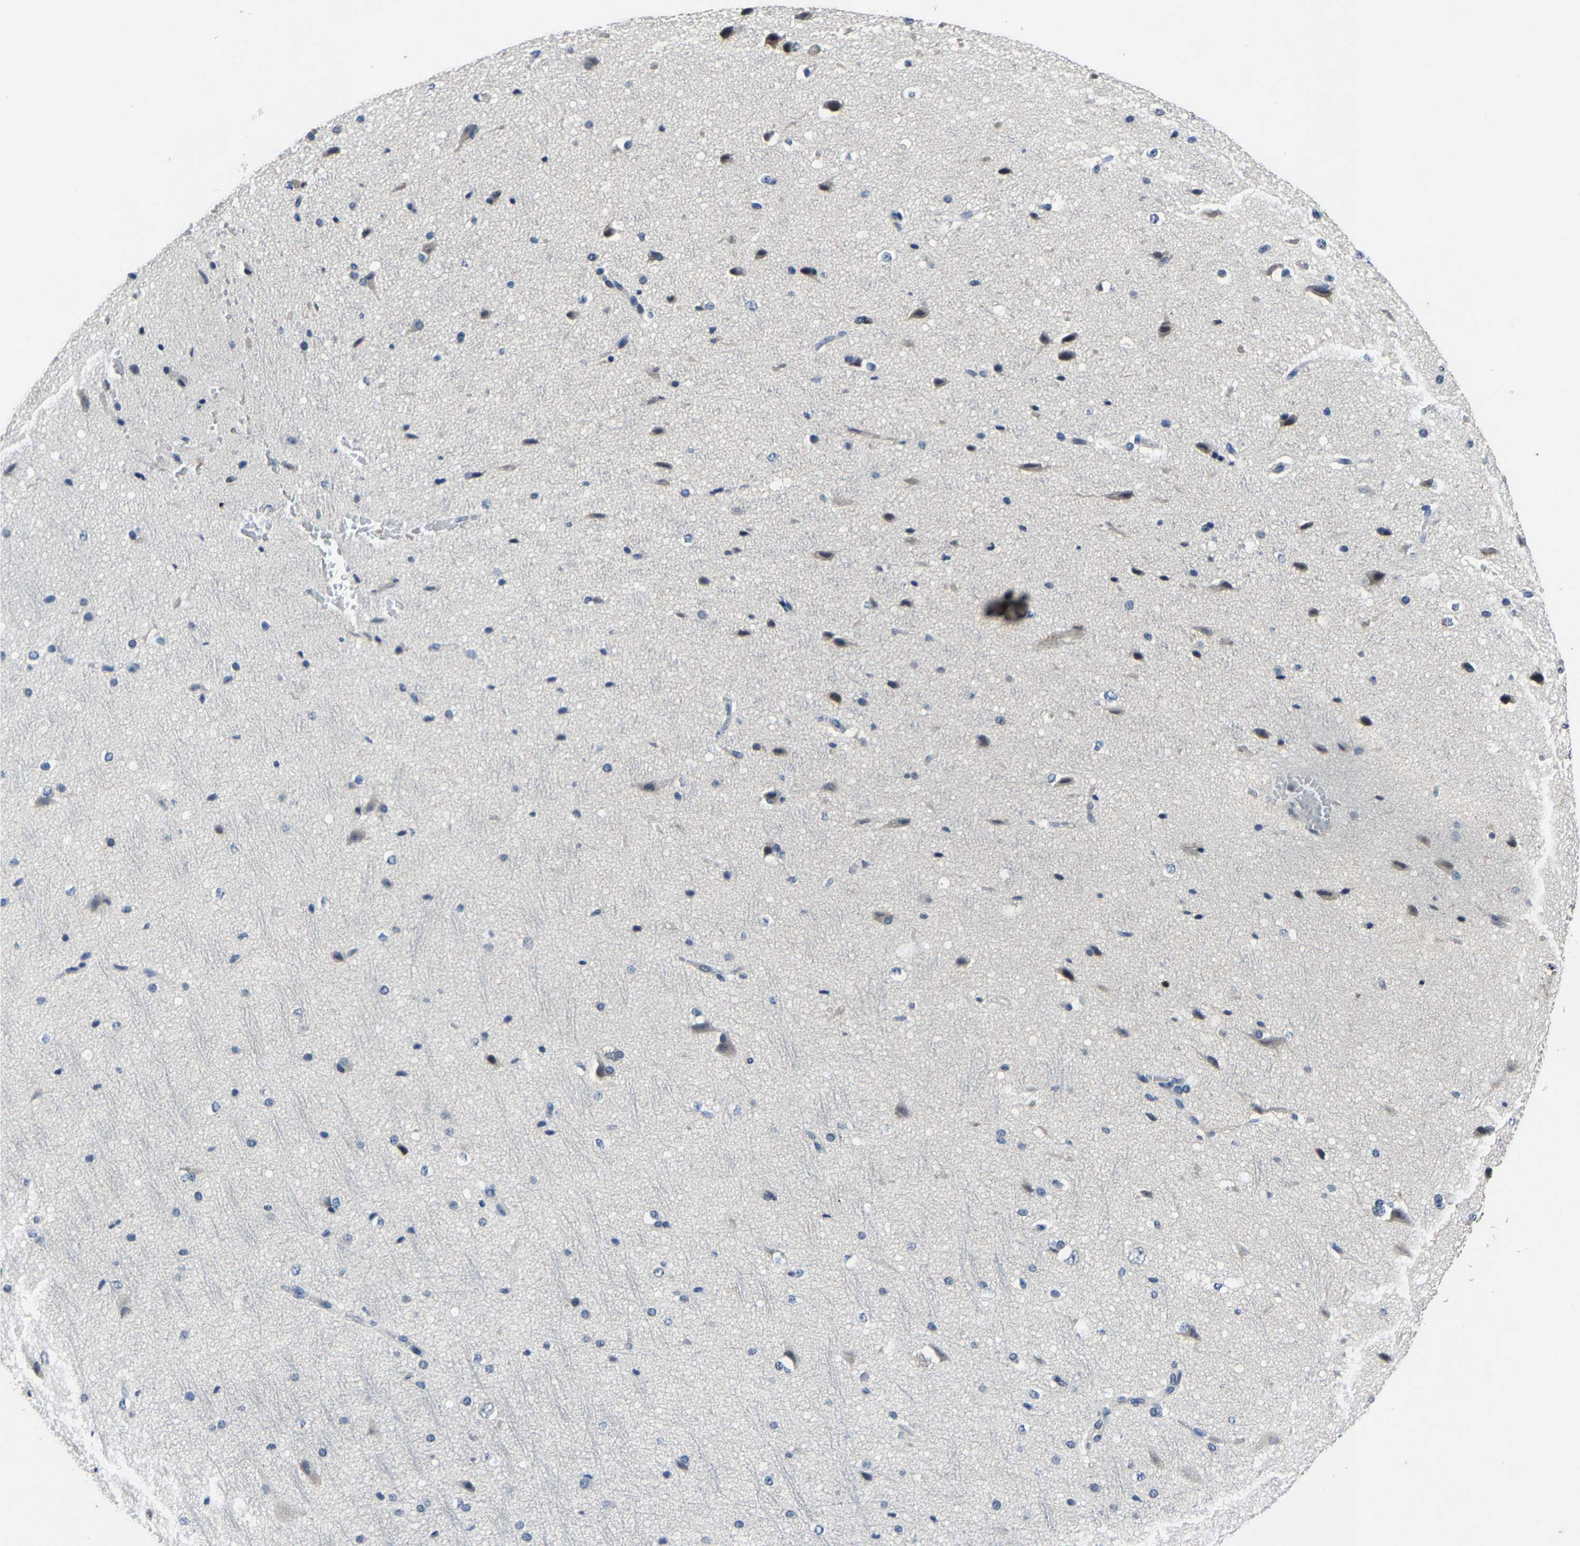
{"staining": {"intensity": "negative", "quantity": "none", "location": "none"}, "tissue": "cerebral cortex", "cell_type": "Endothelial cells", "image_type": "normal", "snomed": [{"axis": "morphology", "description": "Normal tissue, NOS"}, {"axis": "morphology", "description": "Developmental malformation"}, {"axis": "topography", "description": "Cerebral cortex"}], "caption": "Cerebral cortex stained for a protein using immunohistochemistry demonstrates no staining endothelial cells.", "gene": "PCNX2", "patient": {"sex": "female", "age": 30}}